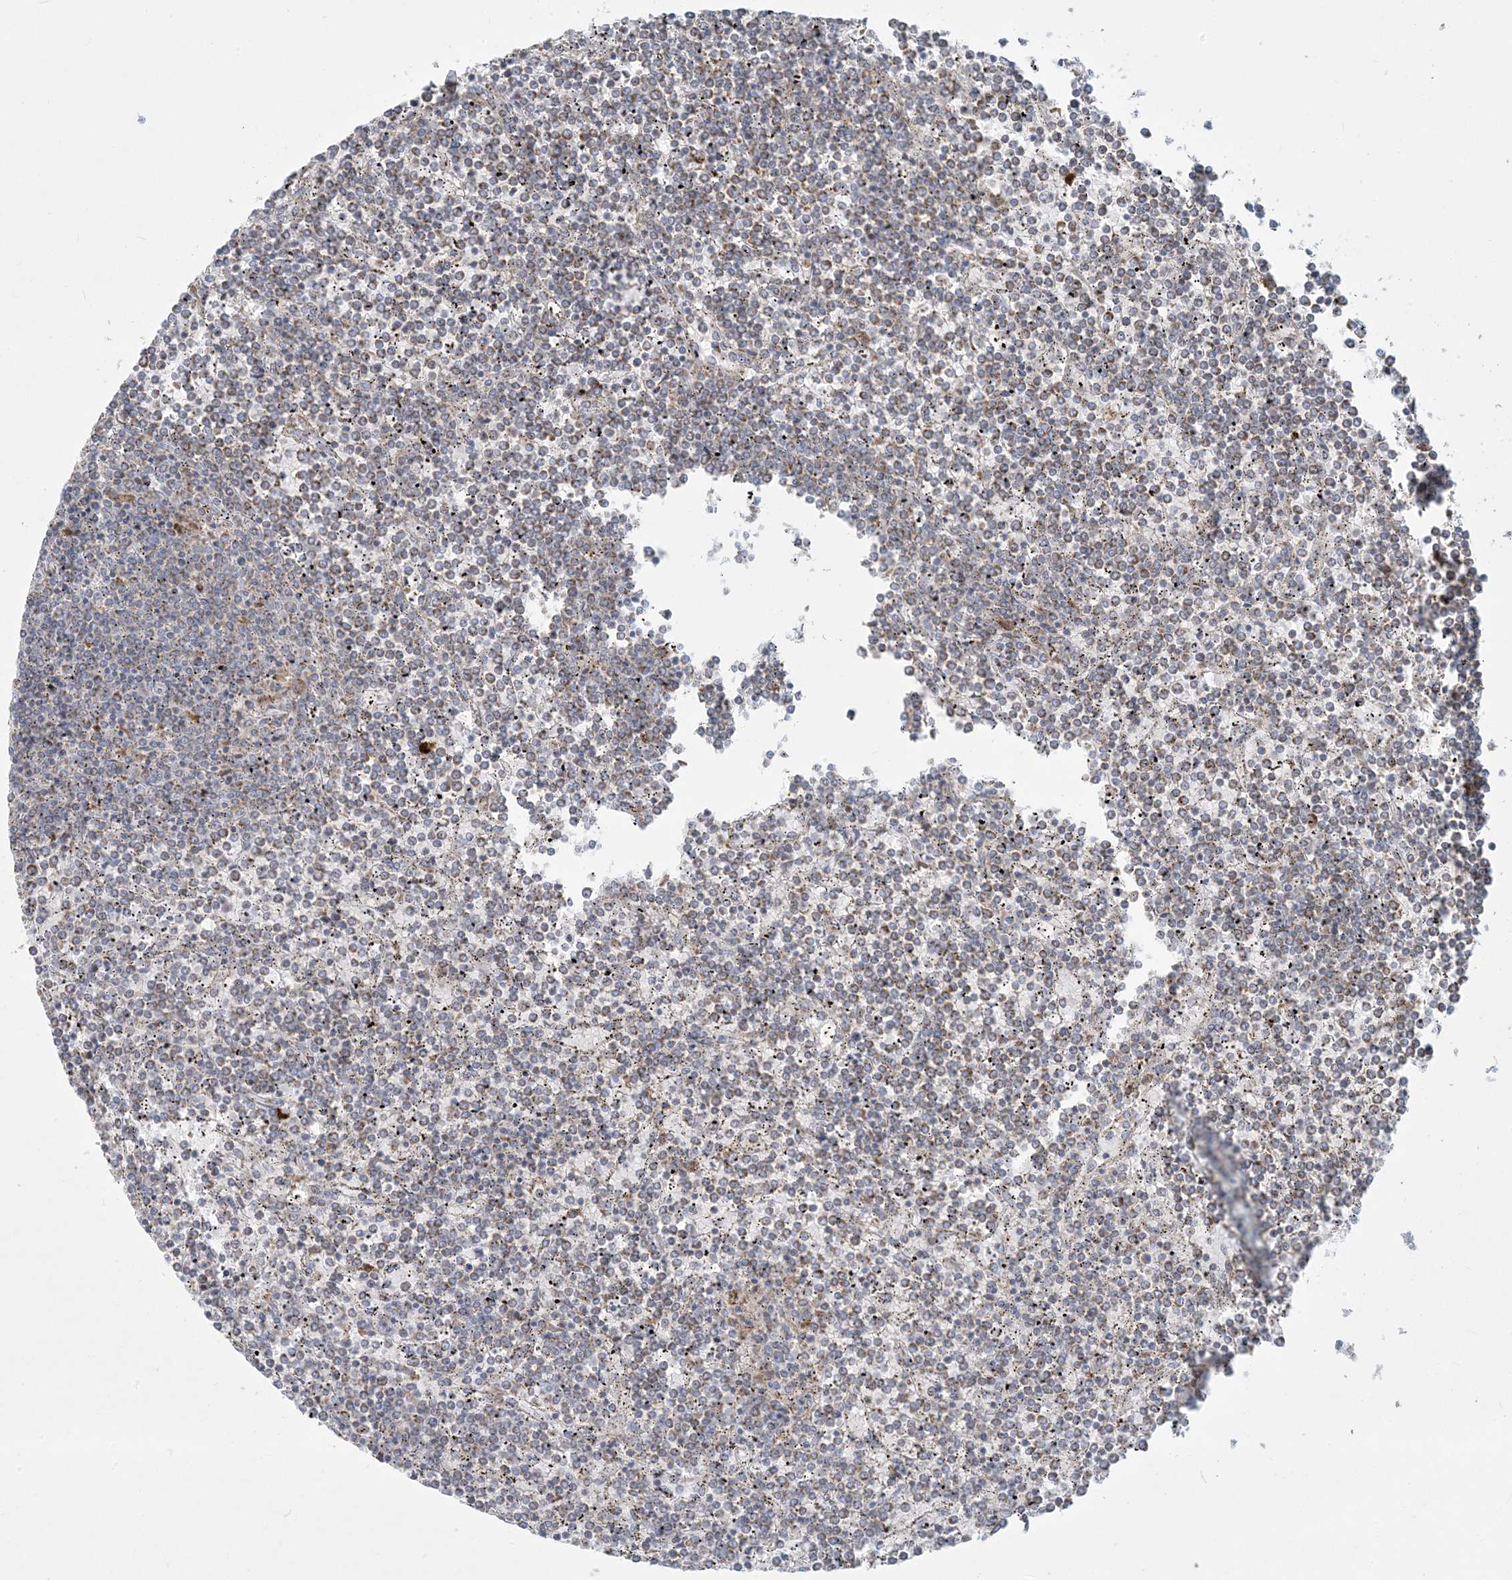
{"staining": {"intensity": "weak", "quantity": "<25%", "location": "cytoplasmic/membranous"}, "tissue": "lymphoma", "cell_type": "Tumor cells", "image_type": "cancer", "snomed": [{"axis": "morphology", "description": "Malignant lymphoma, non-Hodgkin's type, Low grade"}, {"axis": "topography", "description": "Spleen"}], "caption": "Immunohistochemistry (IHC) micrograph of neoplastic tissue: malignant lymphoma, non-Hodgkin's type (low-grade) stained with DAB exhibits no significant protein positivity in tumor cells.", "gene": "MCAT", "patient": {"sex": "female", "age": 19}}